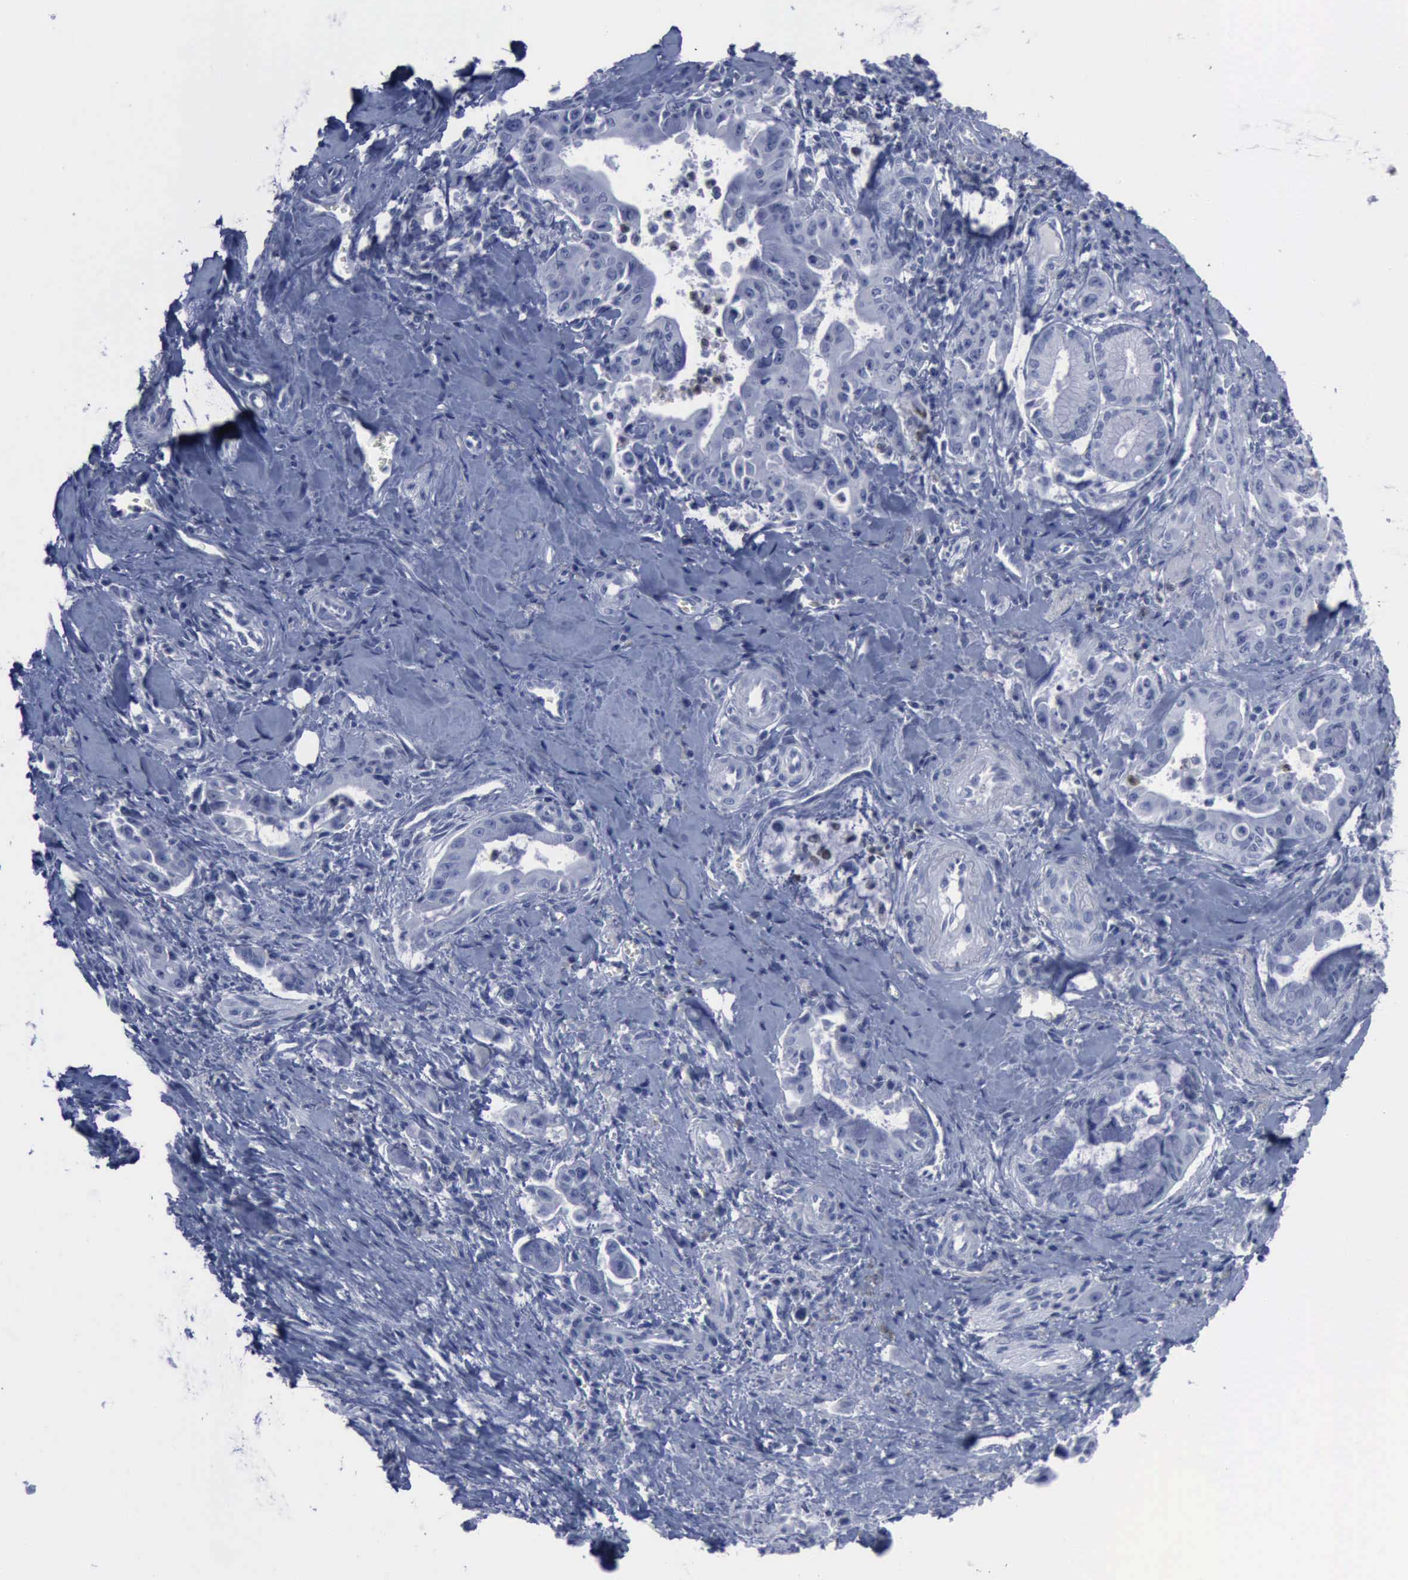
{"staining": {"intensity": "negative", "quantity": "none", "location": "none"}, "tissue": "pancreatic cancer", "cell_type": "Tumor cells", "image_type": "cancer", "snomed": [{"axis": "morphology", "description": "Adenocarcinoma, NOS"}, {"axis": "topography", "description": "Pancreas"}], "caption": "An image of pancreatic cancer stained for a protein displays no brown staining in tumor cells. (DAB immunohistochemistry (IHC), high magnification).", "gene": "CSTA", "patient": {"sex": "male", "age": 59}}